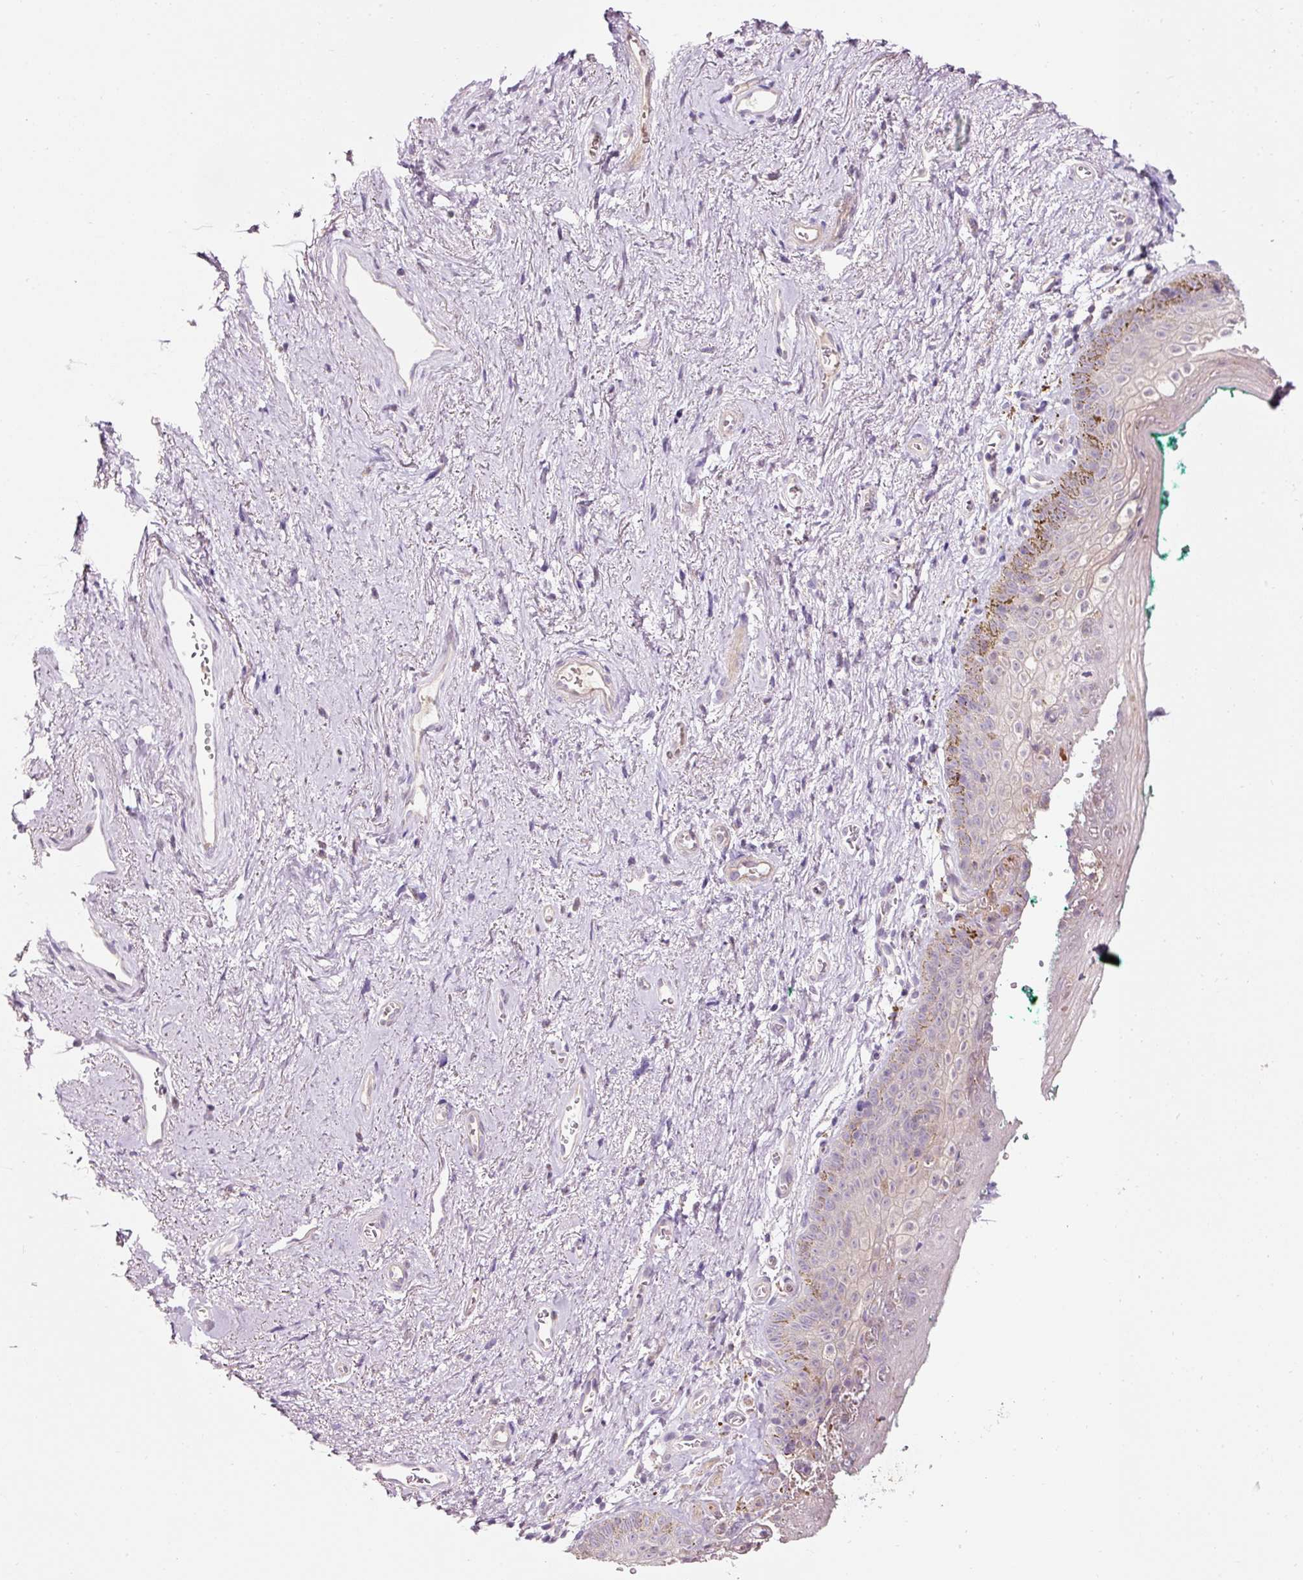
{"staining": {"intensity": "weak", "quantity": "<25%", "location": "cytoplasmic/membranous"}, "tissue": "vagina", "cell_type": "Squamous epithelial cells", "image_type": "normal", "snomed": [{"axis": "morphology", "description": "Normal tissue, NOS"}, {"axis": "topography", "description": "Vulva"}, {"axis": "topography", "description": "Vagina"}, {"axis": "topography", "description": "Peripheral nerve tissue"}], "caption": "Immunohistochemistry (IHC) micrograph of normal vagina: human vagina stained with DAB displays no significant protein expression in squamous epithelial cells. The staining was performed using DAB to visualize the protein expression in brown, while the nuclei were stained in blue with hematoxylin (Magnification: 20x).", "gene": "NAPA", "patient": {"sex": "female", "age": 66}}